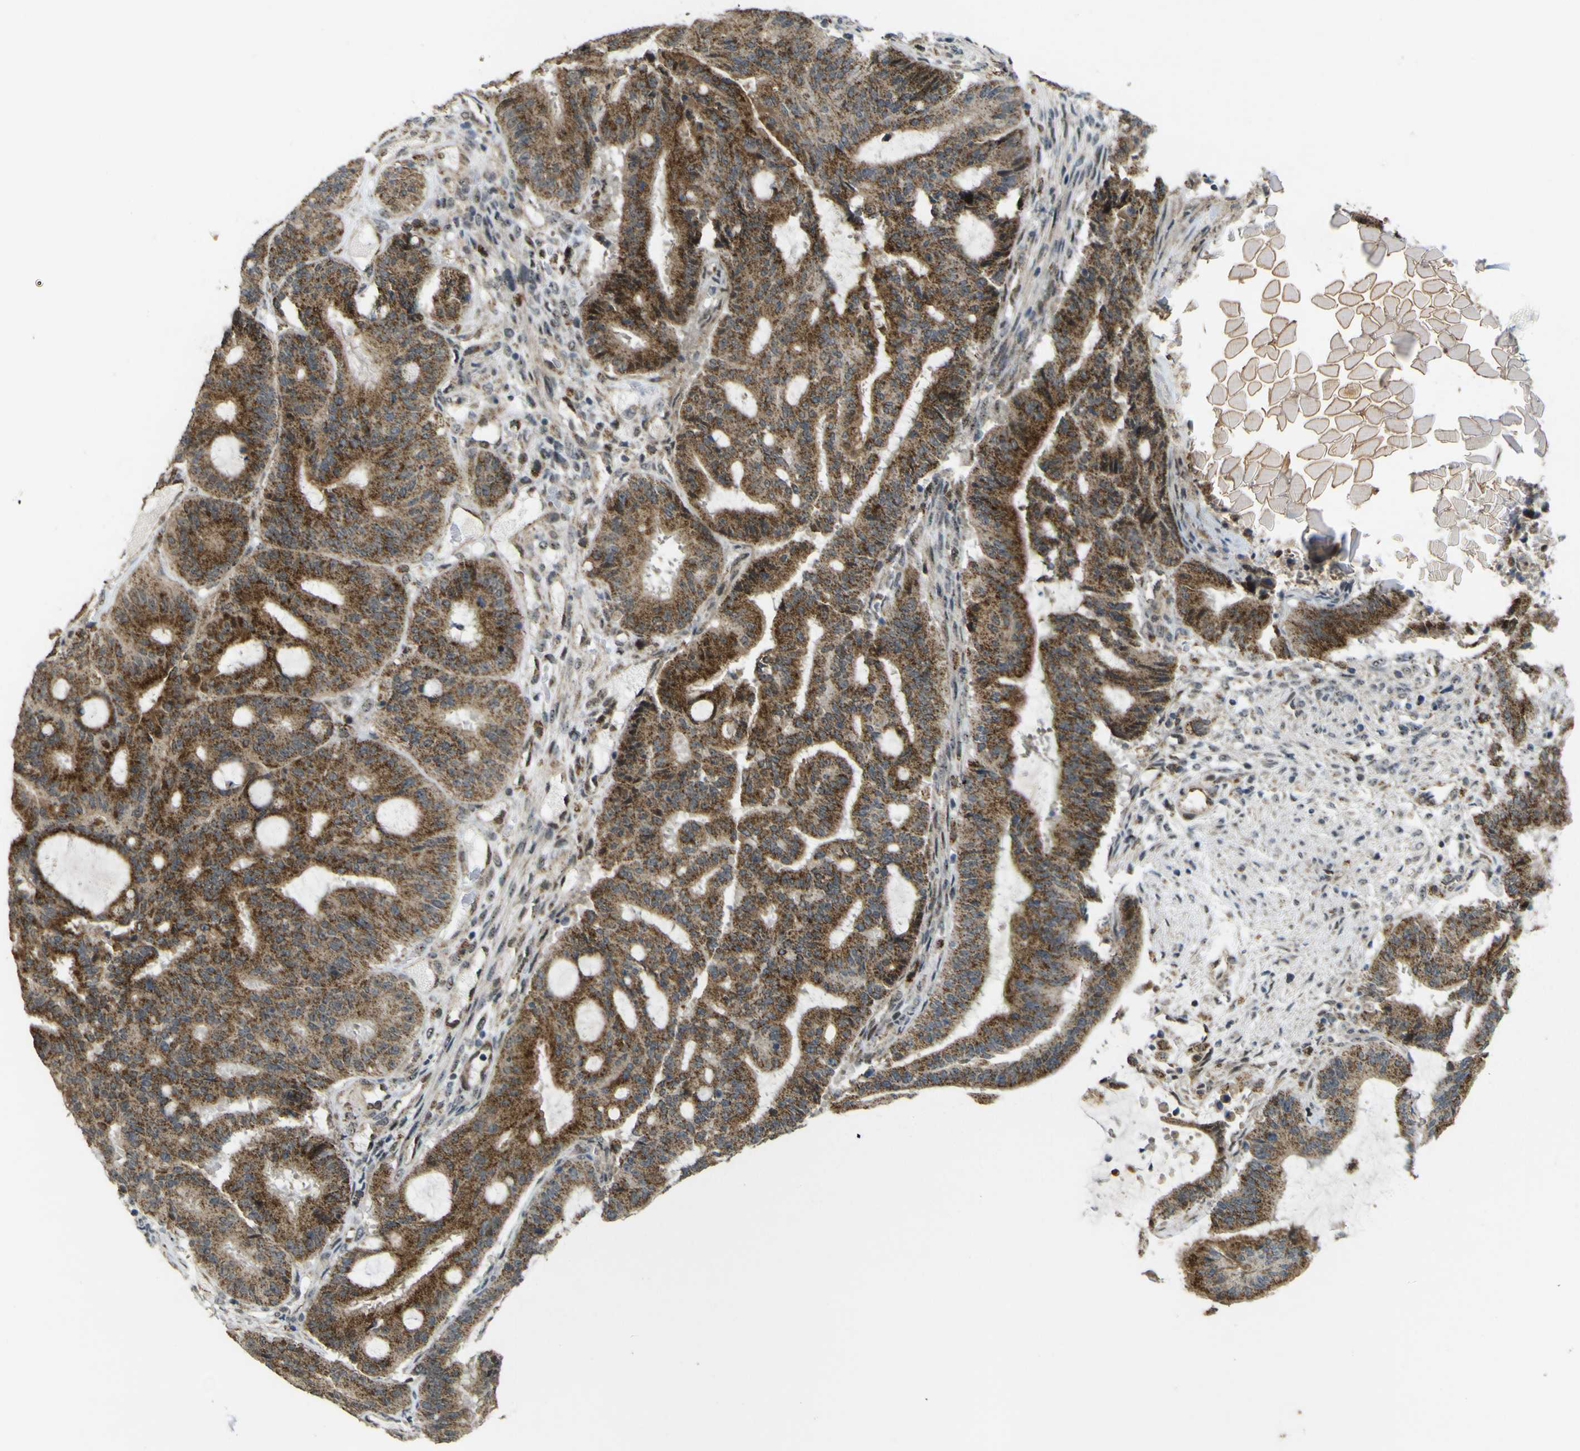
{"staining": {"intensity": "strong", "quantity": ">75%", "location": "cytoplasmic/membranous"}, "tissue": "liver cancer", "cell_type": "Tumor cells", "image_type": "cancer", "snomed": [{"axis": "morphology", "description": "Cholangiocarcinoma"}, {"axis": "topography", "description": "Liver"}], "caption": "Protein expression by immunohistochemistry demonstrates strong cytoplasmic/membranous expression in about >75% of tumor cells in liver cancer (cholangiocarcinoma).", "gene": "ACBD5", "patient": {"sex": "female", "age": 73}}